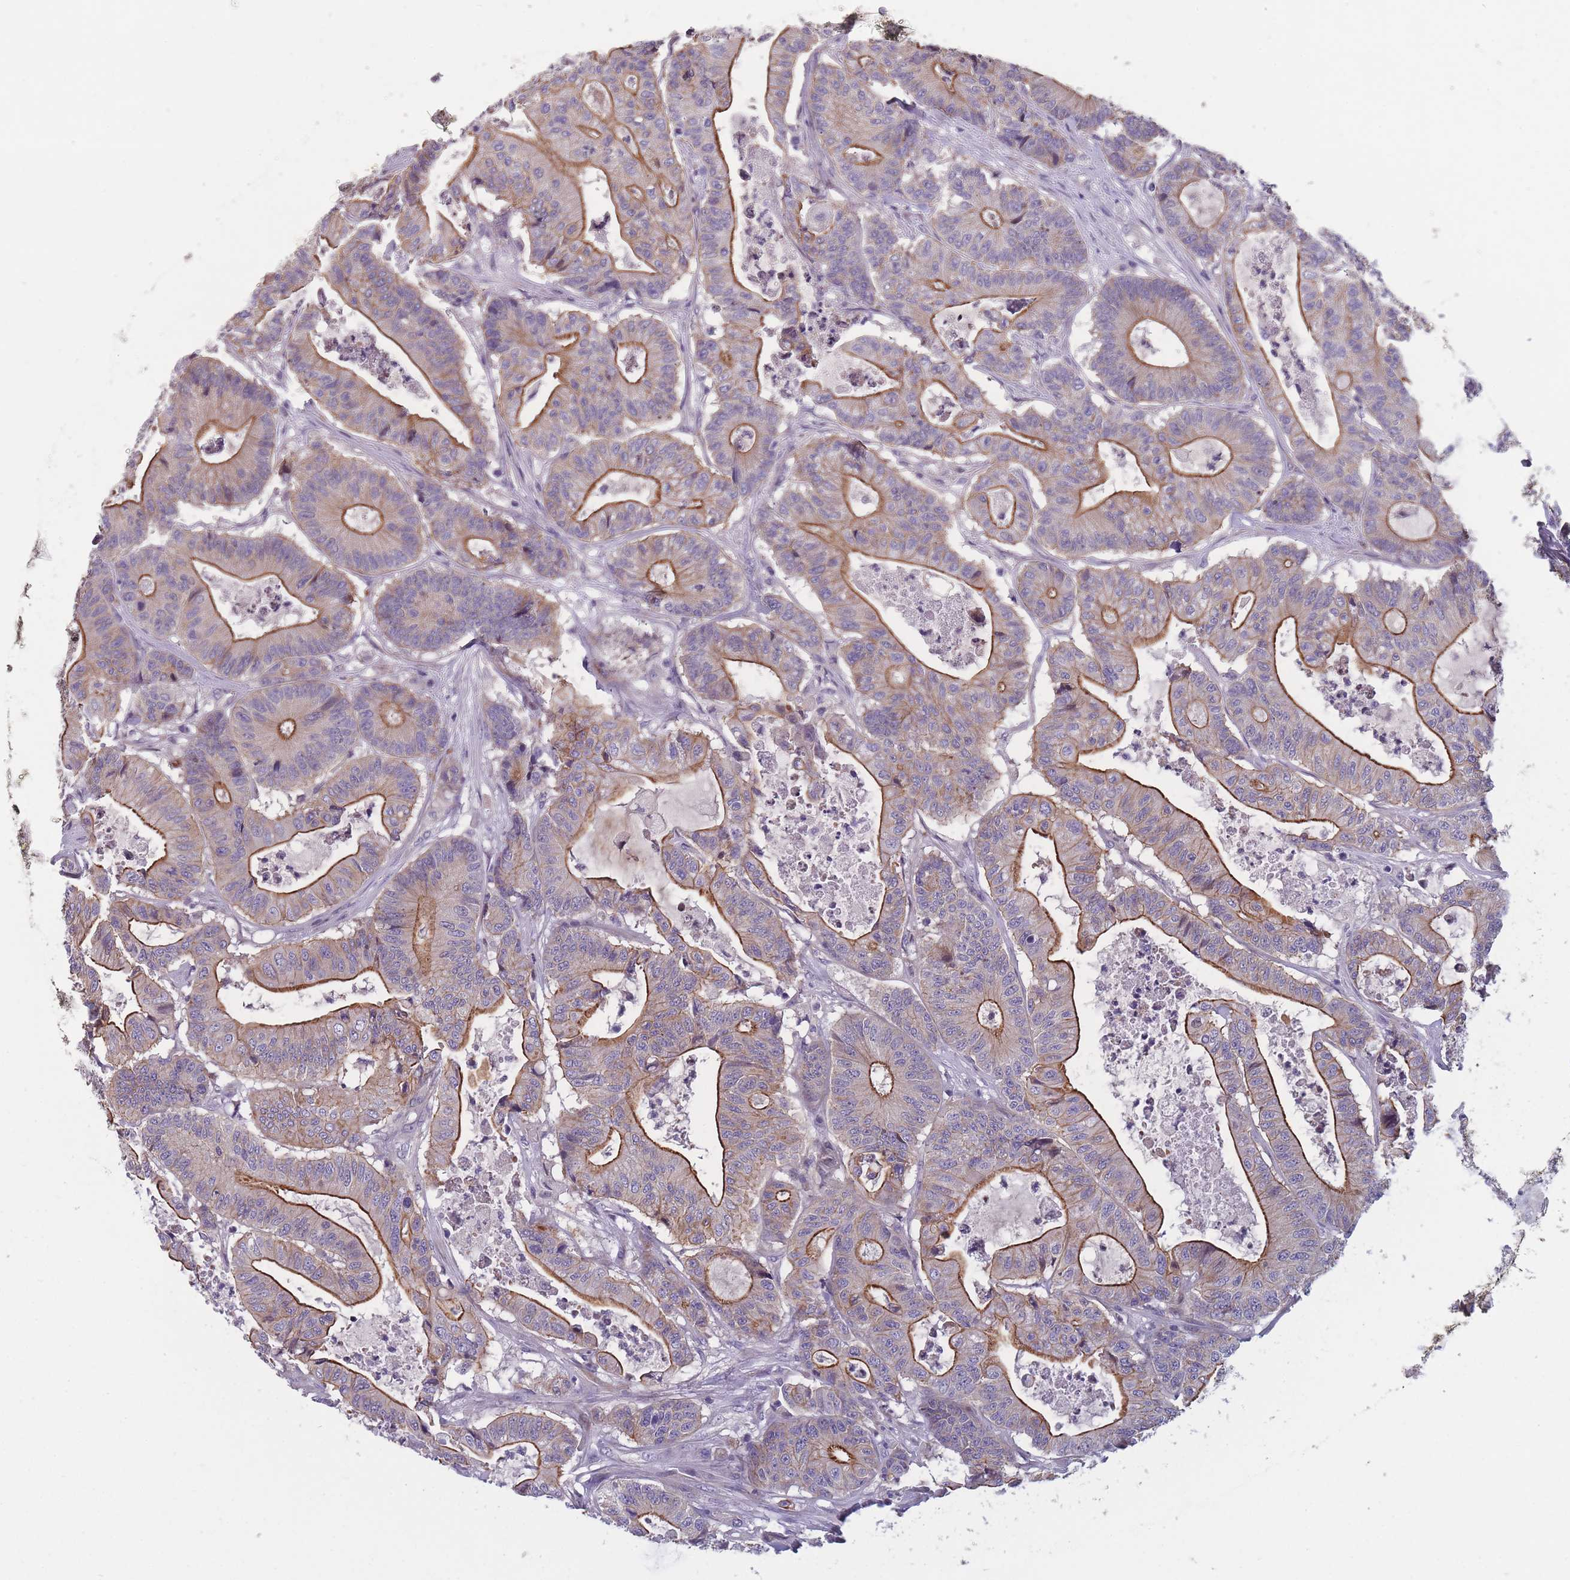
{"staining": {"intensity": "moderate", "quantity": "25%-75%", "location": "cytoplasmic/membranous"}, "tissue": "colorectal cancer", "cell_type": "Tumor cells", "image_type": "cancer", "snomed": [{"axis": "morphology", "description": "Adenocarcinoma, NOS"}, {"axis": "topography", "description": "Colon"}], "caption": "Protein expression by immunohistochemistry (IHC) exhibits moderate cytoplasmic/membranous positivity in about 25%-75% of tumor cells in colorectal adenocarcinoma.", "gene": "FAM83F", "patient": {"sex": "female", "age": 84}}